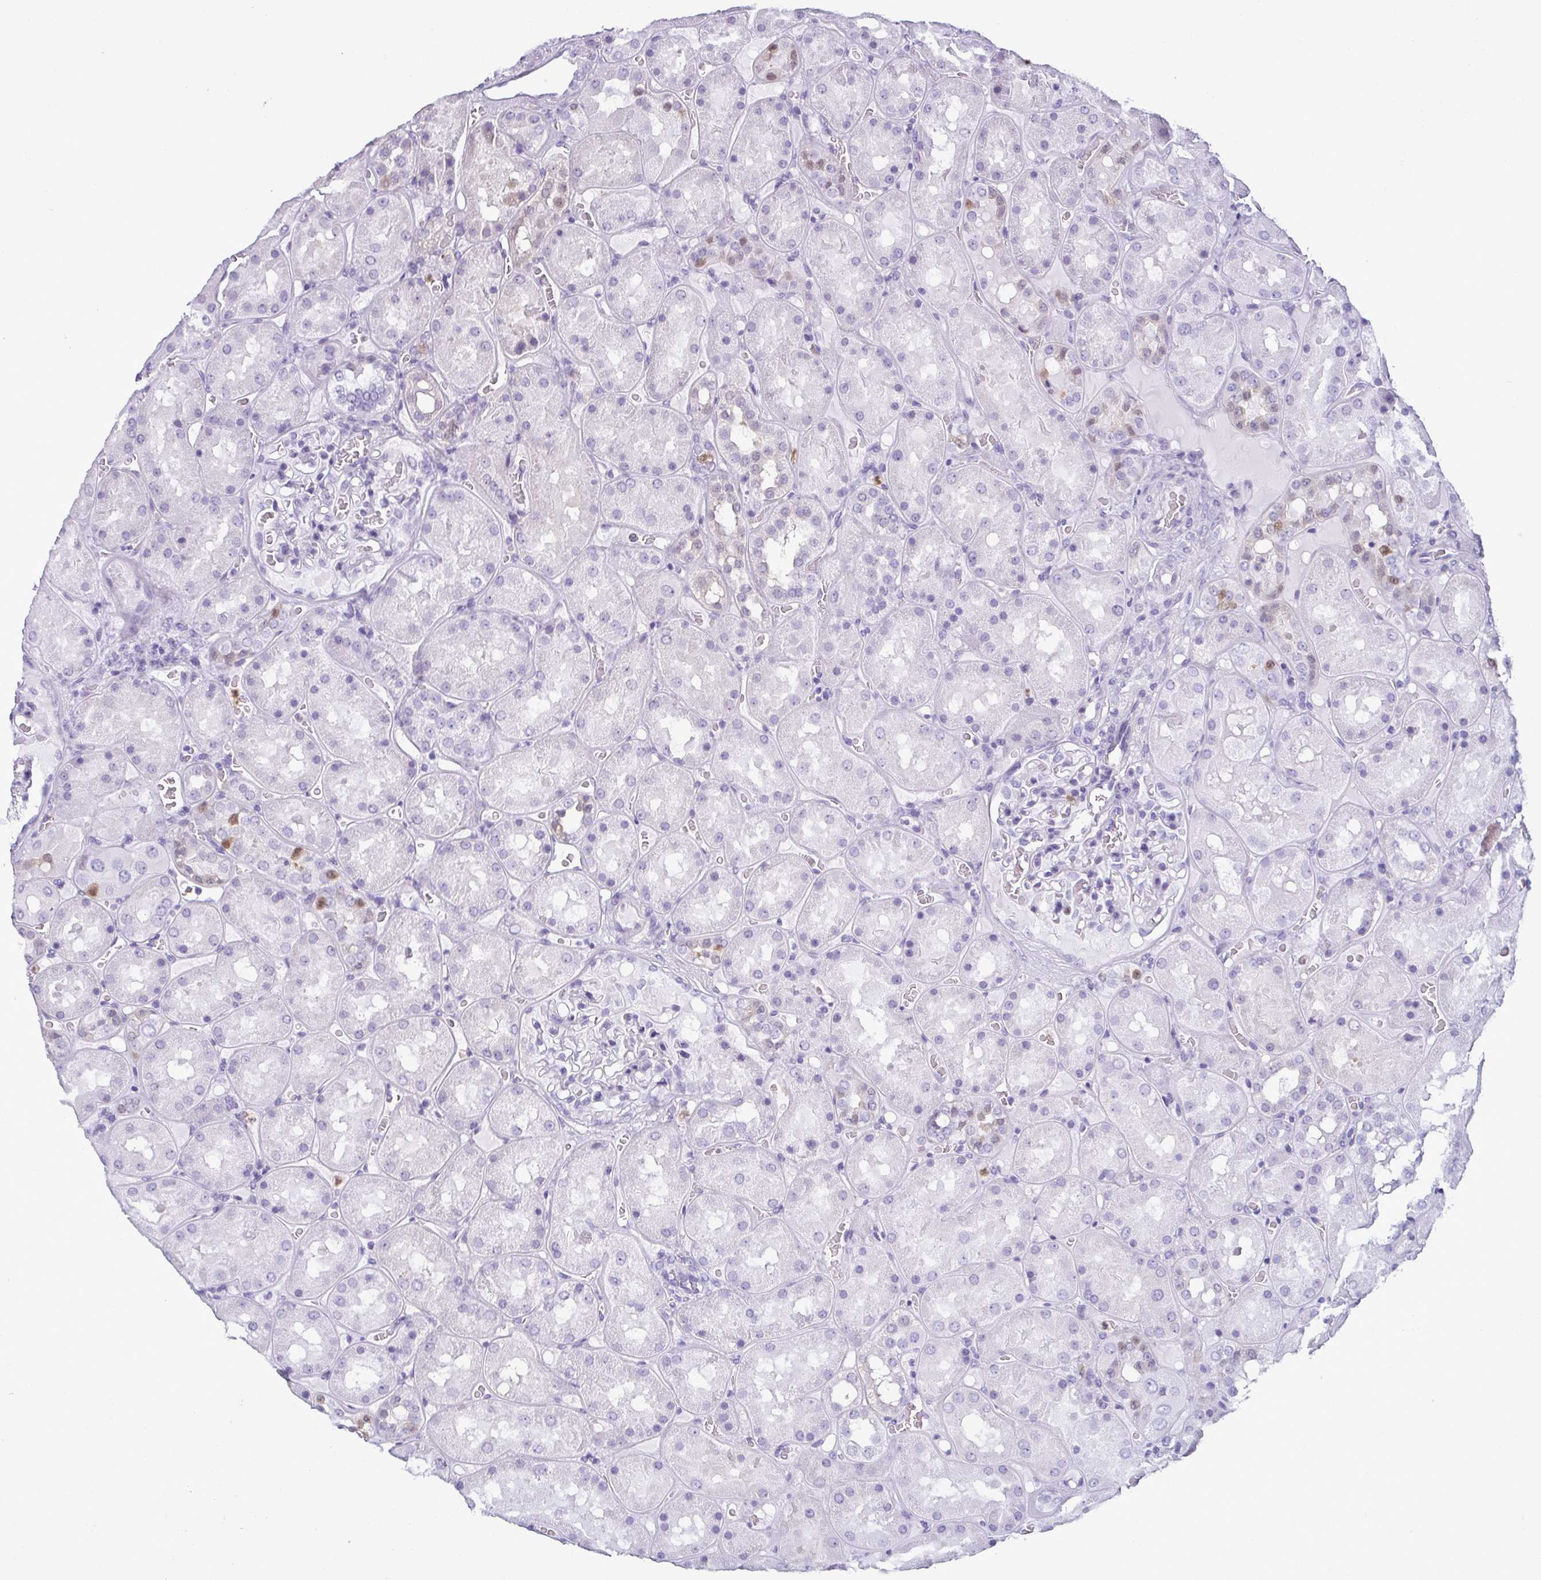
{"staining": {"intensity": "negative", "quantity": "none", "location": "none"}, "tissue": "kidney", "cell_type": "Cells in glomeruli", "image_type": "normal", "snomed": [{"axis": "morphology", "description": "Normal tissue, NOS"}, {"axis": "topography", "description": "Kidney"}], "caption": "Human kidney stained for a protein using immunohistochemistry demonstrates no expression in cells in glomeruli.", "gene": "CDA", "patient": {"sex": "male", "age": 73}}